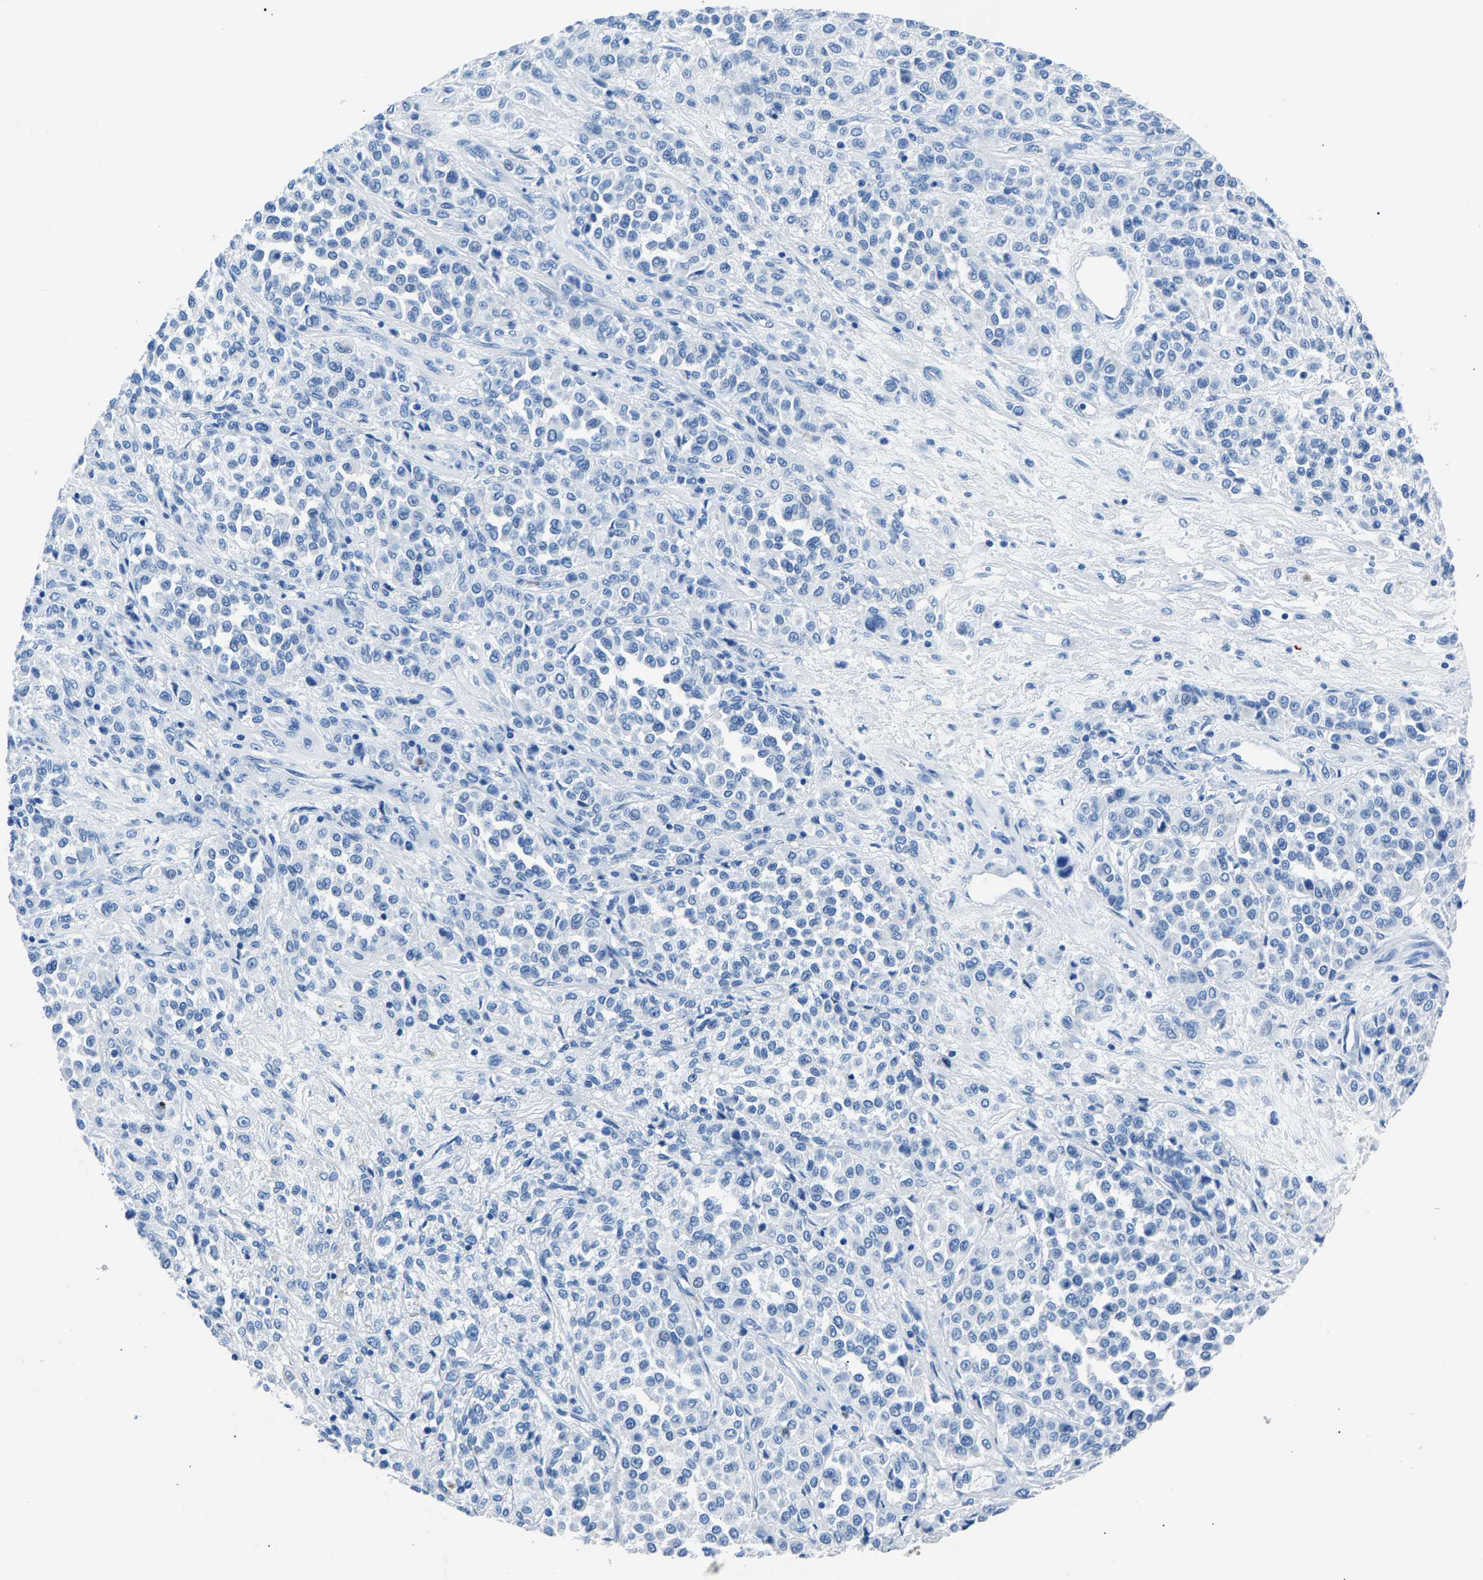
{"staining": {"intensity": "negative", "quantity": "none", "location": "none"}, "tissue": "melanoma", "cell_type": "Tumor cells", "image_type": "cancer", "snomed": [{"axis": "morphology", "description": "Malignant melanoma, Metastatic site"}, {"axis": "topography", "description": "Pancreas"}], "caption": "Tumor cells are negative for brown protein staining in melanoma. Nuclei are stained in blue.", "gene": "CPS1", "patient": {"sex": "female", "age": 30}}